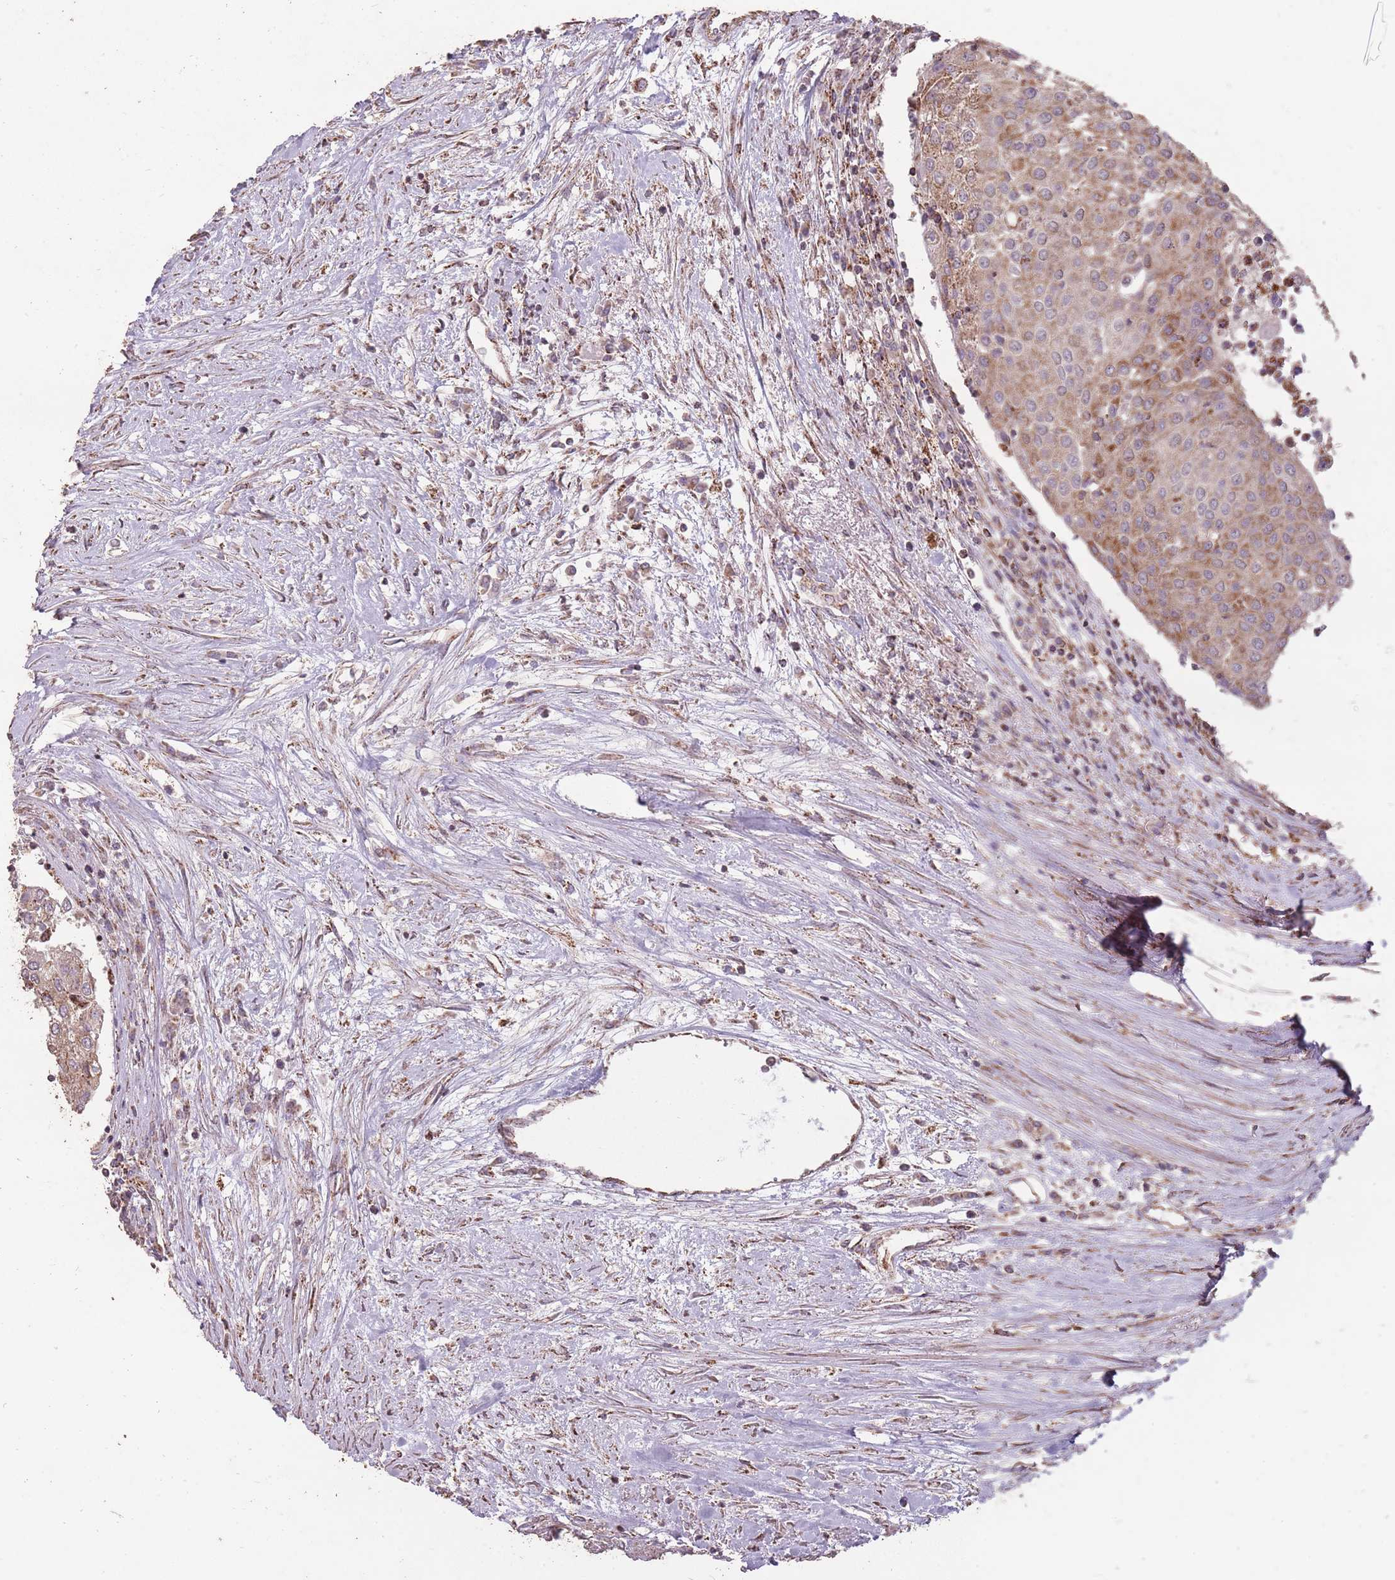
{"staining": {"intensity": "moderate", "quantity": ">75%", "location": "cytoplasmic/membranous"}, "tissue": "urothelial cancer", "cell_type": "Tumor cells", "image_type": "cancer", "snomed": [{"axis": "morphology", "description": "Urothelial carcinoma, High grade"}, {"axis": "topography", "description": "Urinary bladder"}], "caption": "This is an image of immunohistochemistry staining of urothelial carcinoma (high-grade), which shows moderate positivity in the cytoplasmic/membranous of tumor cells.", "gene": "CNOT8", "patient": {"sex": "female", "age": 85}}